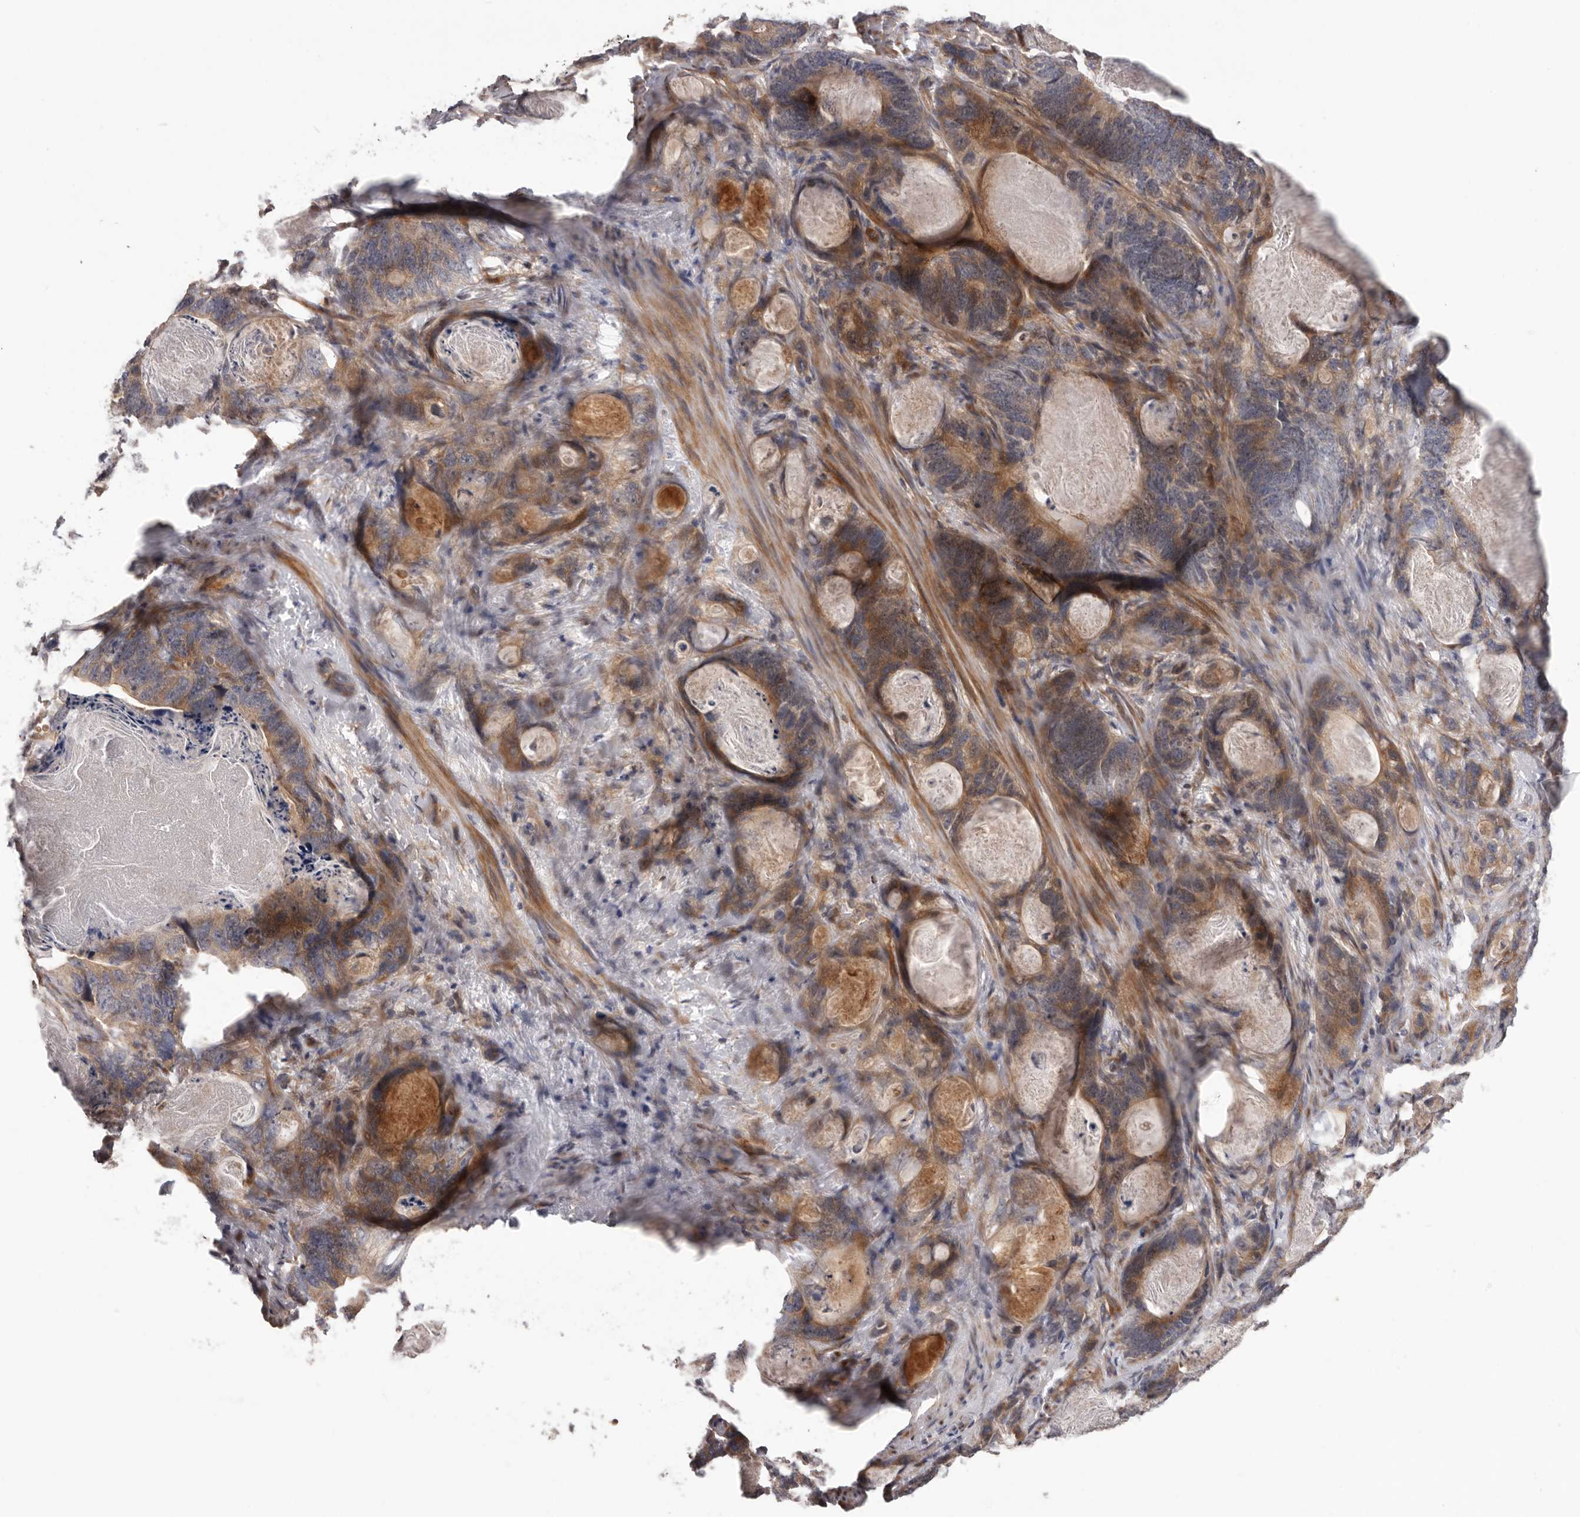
{"staining": {"intensity": "moderate", "quantity": ">75%", "location": "cytoplasmic/membranous"}, "tissue": "stomach cancer", "cell_type": "Tumor cells", "image_type": "cancer", "snomed": [{"axis": "morphology", "description": "Normal tissue, NOS"}, {"axis": "morphology", "description": "Adenocarcinoma, NOS"}, {"axis": "topography", "description": "Stomach"}], "caption": "The image demonstrates a brown stain indicating the presence of a protein in the cytoplasmic/membranous of tumor cells in stomach adenocarcinoma. The staining is performed using DAB brown chromogen to label protein expression. The nuclei are counter-stained blue using hematoxylin.", "gene": "PRKD1", "patient": {"sex": "female", "age": 89}}